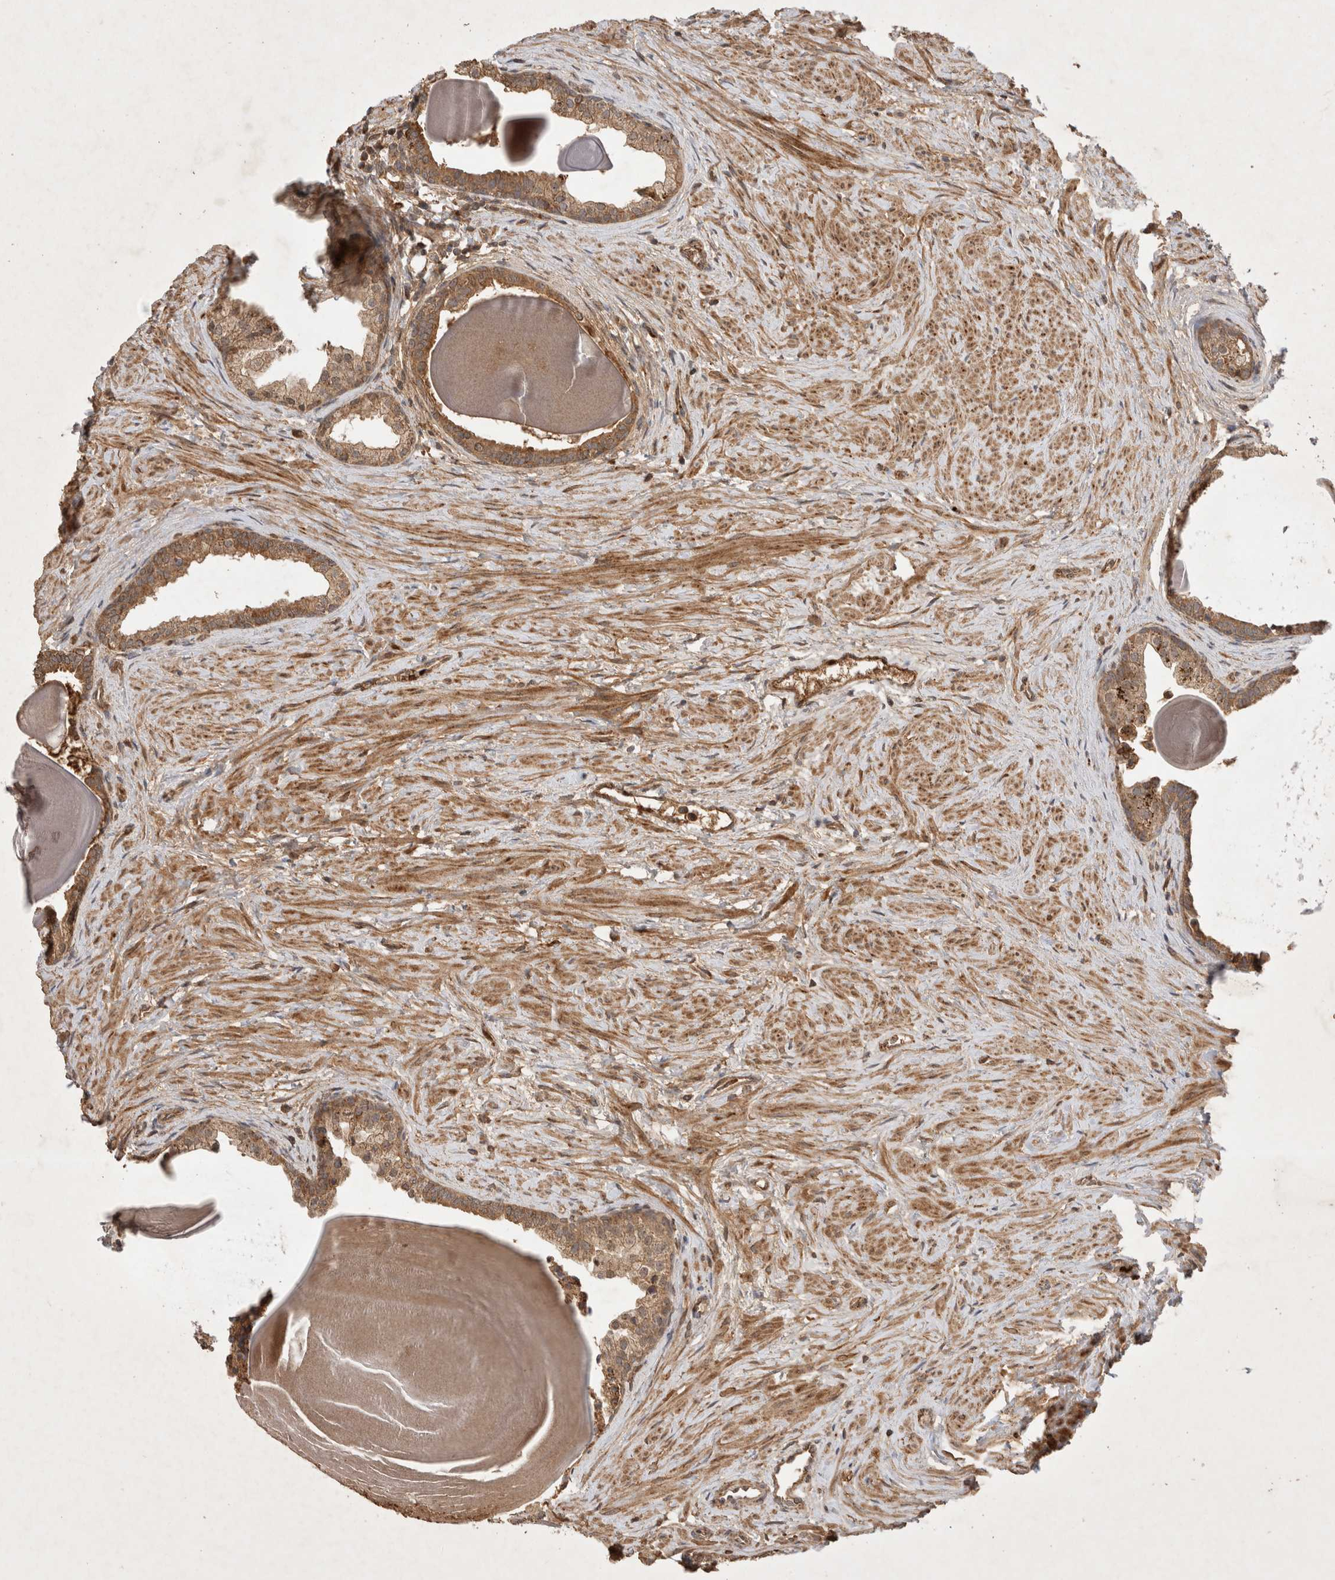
{"staining": {"intensity": "moderate", "quantity": ">75%", "location": "cytoplasmic/membranous"}, "tissue": "prostate", "cell_type": "Glandular cells", "image_type": "normal", "snomed": [{"axis": "morphology", "description": "Normal tissue, NOS"}, {"axis": "topography", "description": "Prostate"}], "caption": "Prostate stained with DAB (3,3'-diaminobenzidine) immunohistochemistry reveals medium levels of moderate cytoplasmic/membranous expression in about >75% of glandular cells.", "gene": "FAM221A", "patient": {"sex": "male", "age": 48}}